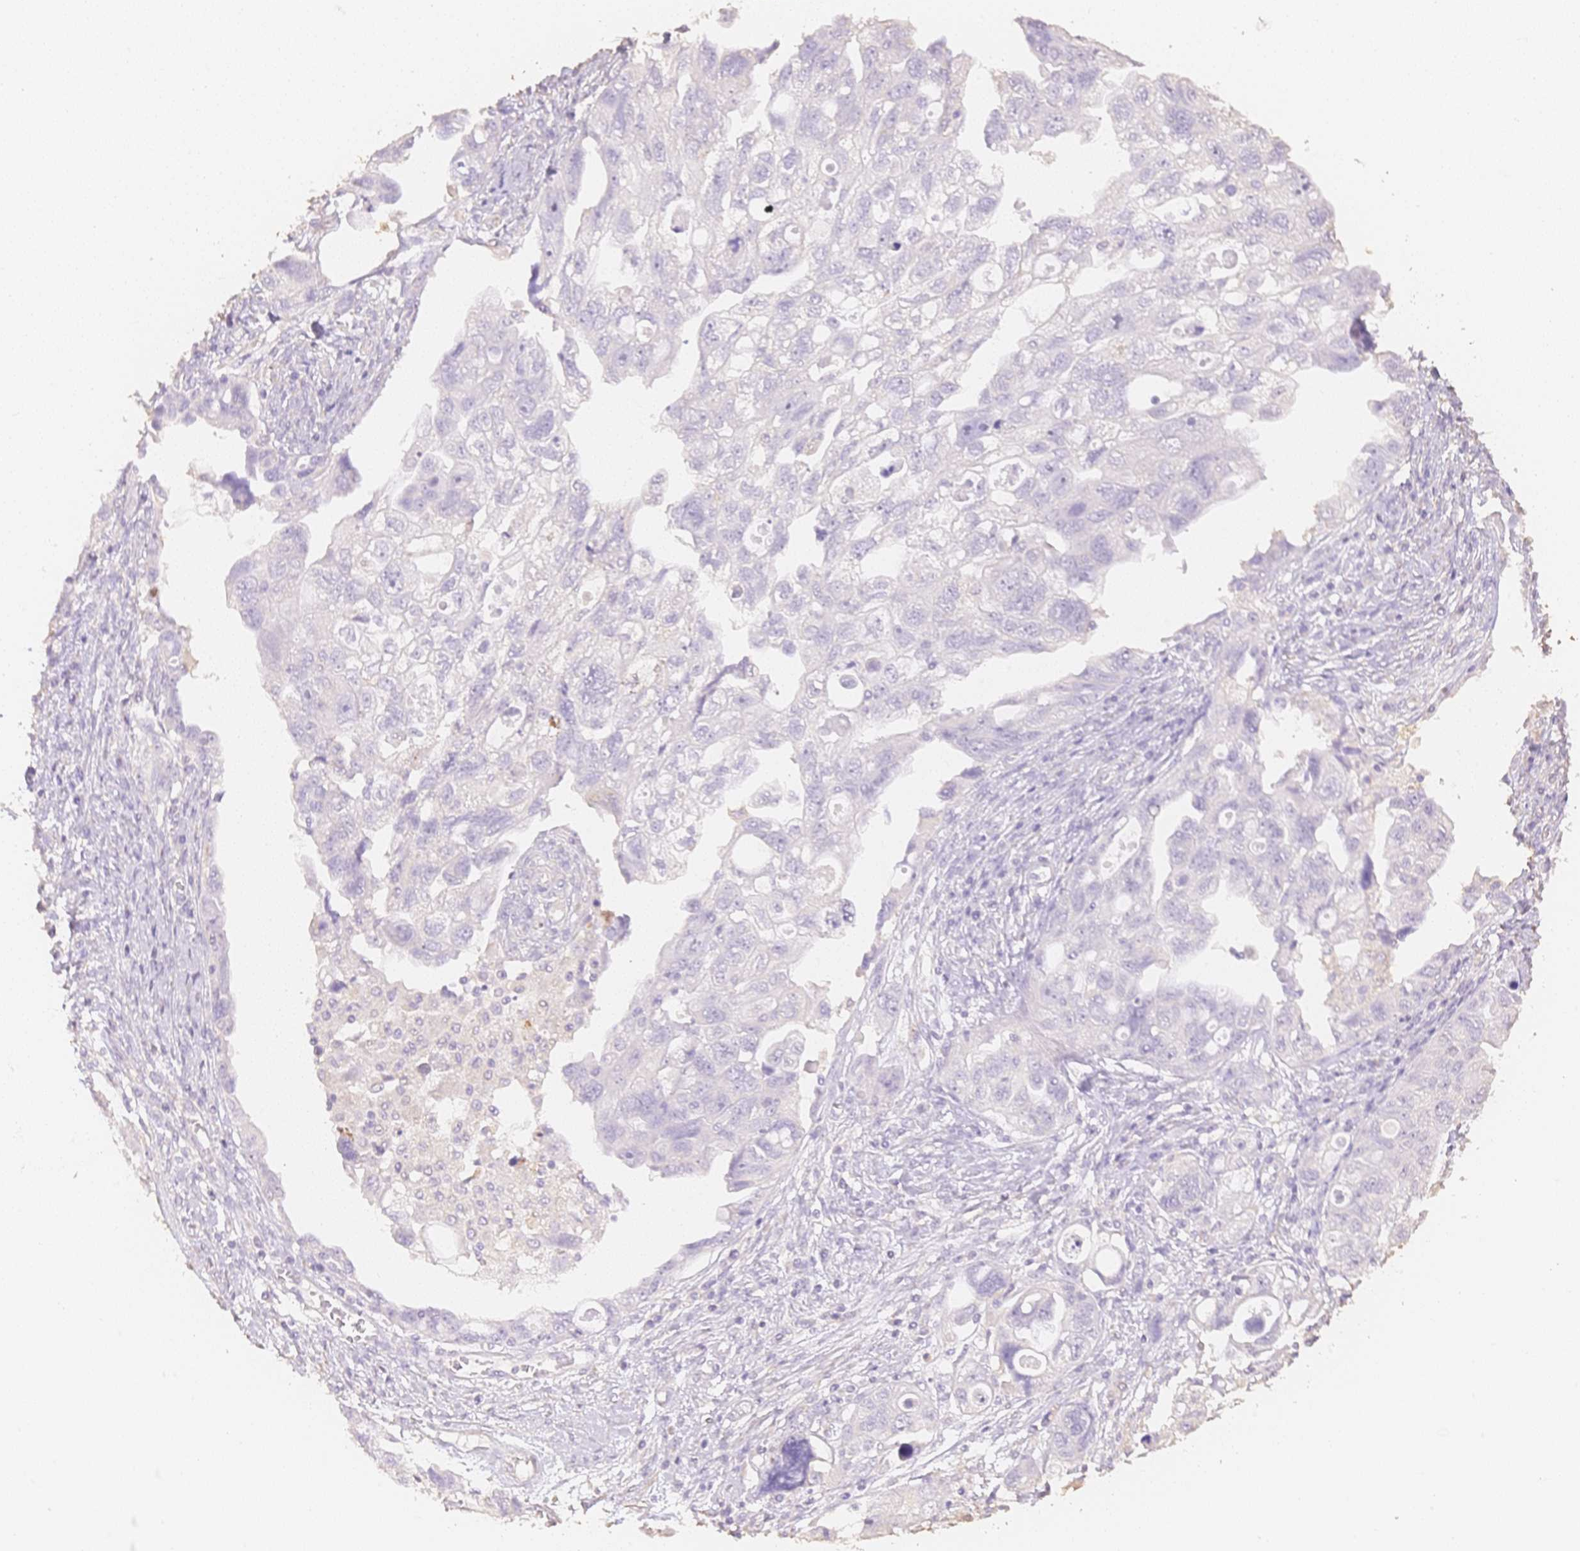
{"staining": {"intensity": "negative", "quantity": "none", "location": "none"}, "tissue": "ovarian cancer", "cell_type": "Tumor cells", "image_type": "cancer", "snomed": [{"axis": "morphology", "description": "Carcinoma, NOS"}, {"axis": "morphology", "description": "Cystadenocarcinoma, serous, NOS"}, {"axis": "topography", "description": "Ovary"}], "caption": "High power microscopy photomicrograph of an immunohistochemistry micrograph of ovarian carcinoma, revealing no significant positivity in tumor cells.", "gene": "MBOAT7", "patient": {"sex": "female", "age": 69}}